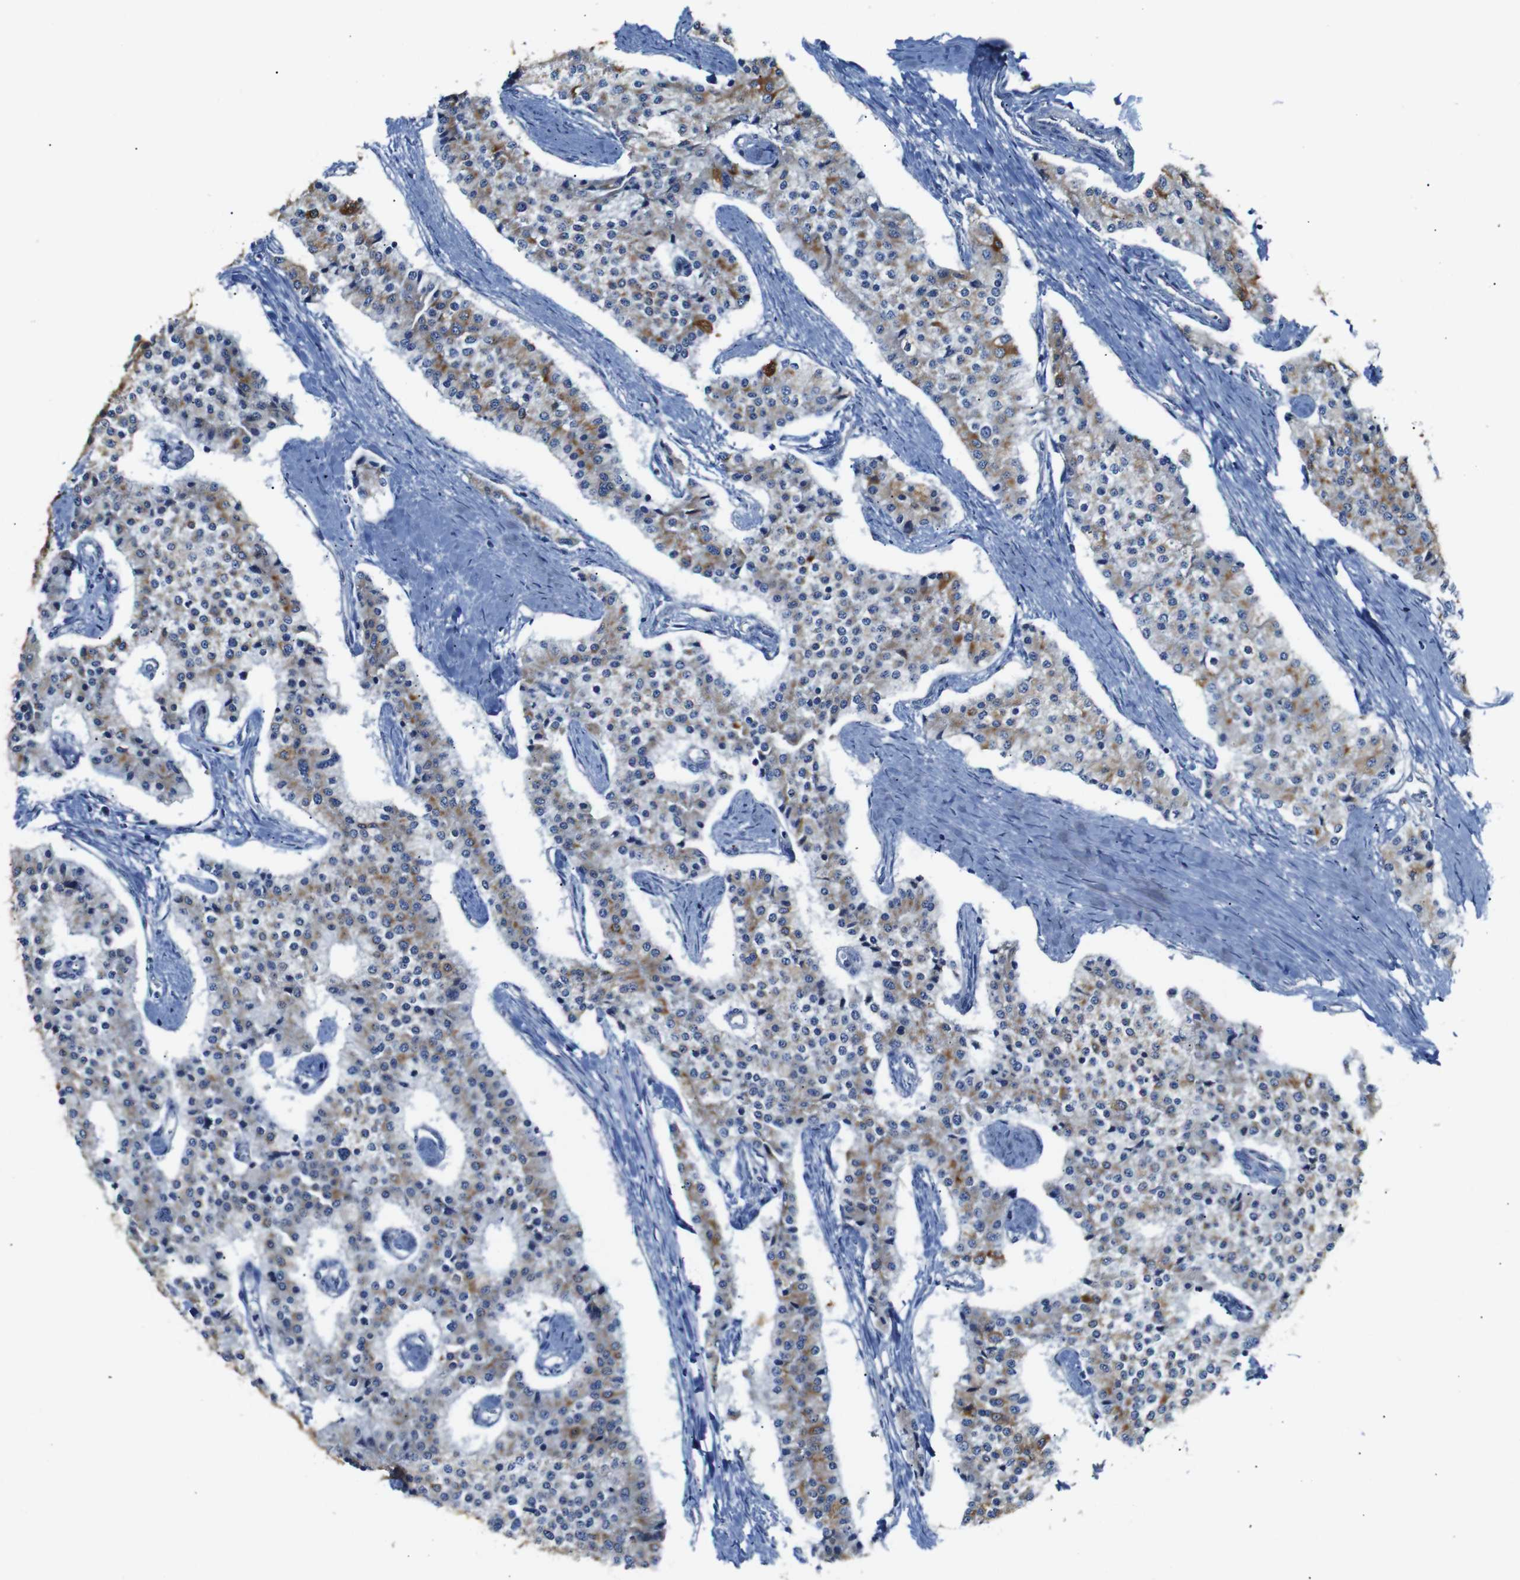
{"staining": {"intensity": "moderate", "quantity": "25%-75%", "location": "cytoplasmic/membranous"}, "tissue": "carcinoid", "cell_type": "Tumor cells", "image_type": "cancer", "snomed": [{"axis": "morphology", "description": "Carcinoid, malignant, NOS"}, {"axis": "topography", "description": "Colon"}], "caption": "Carcinoid stained for a protein (brown) reveals moderate cytoplasmic/membranous positive expression in about 25%-75% of tumor cells.", "gene": "ALOX15", "patient": {"sex": "female", "age": 52}}